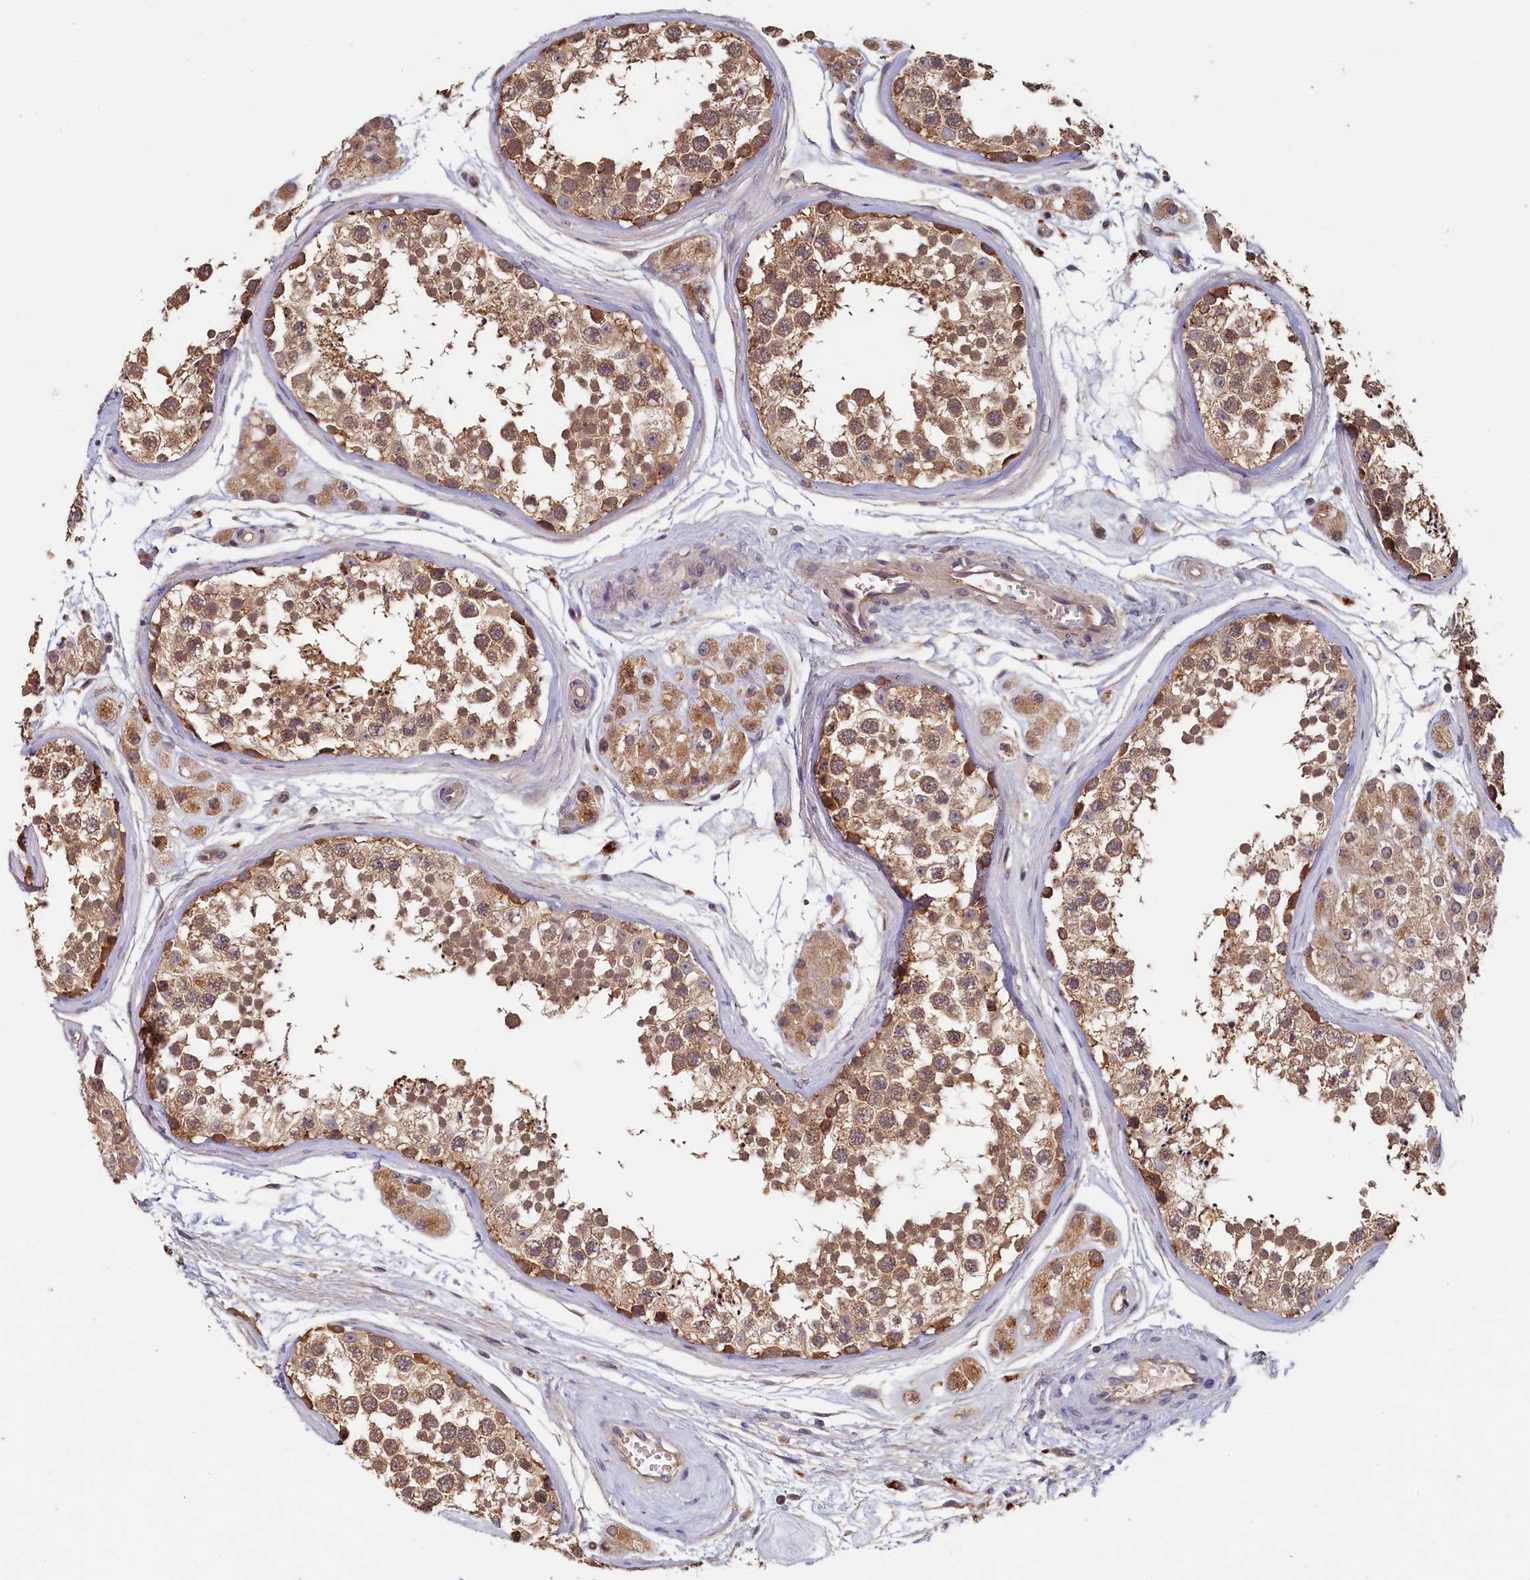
{"staining": {"intensity": "moderate", "quantity": ">75%", "location": "cytoplasmic/membranous"}, "tissue": "testis", "cell_type": "Cells in seminiferous ducts", "image_type": "normal", "snomed": [{"axis": "morphology", "description": "Normal tissue, NOS"}, {"axis": "topography", "description": "Testis"}], "caption": "Human testis stained for a protein (brown) shows moderate cytoplasmic/membranous positive expression in approximately >75% of cells in seminiferous ducts.", "gene": "NUBP2", "patient": {"sex": "male", "age": 56}}